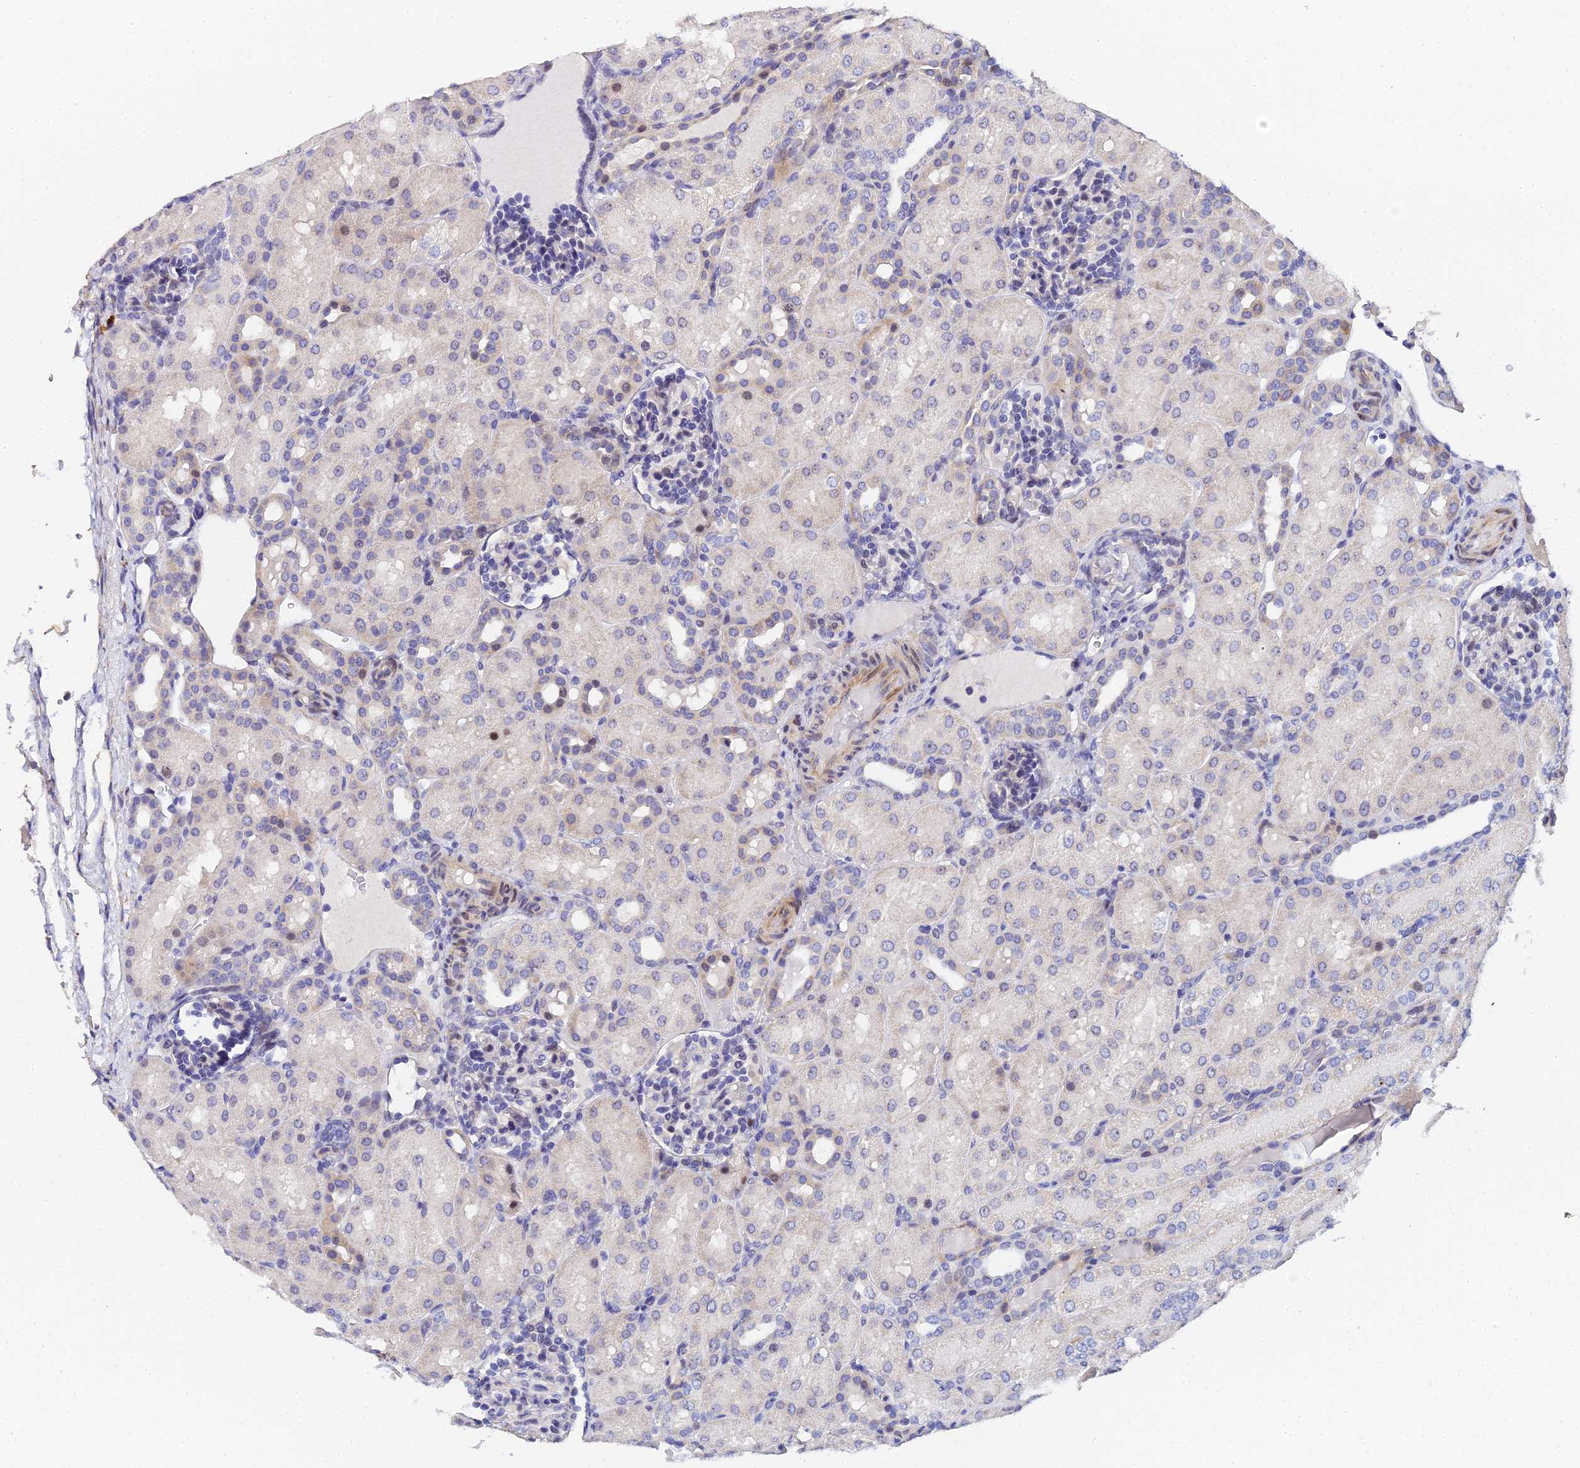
{"staining": {"intensity": "negative", "quantity": "none", "location": "none"}, "tissue": "kidney", "cell_type": "Cells in glomeruli", "image_type": "normal", "snomed": [{"axis": "morphology", "description": "Normal tissue, NOS"}, {"axis": "topography", "description": "Kidney"}], "caption": "IHC photomicrograph of benign kidney: human kidney stained with DAB (3,3'-diaminobenzidine) exhibits no significant protein expression in cells in glomeruli.", "gene": "ENSG00000268674", "patient": {"sex": "male", "age": 1}}